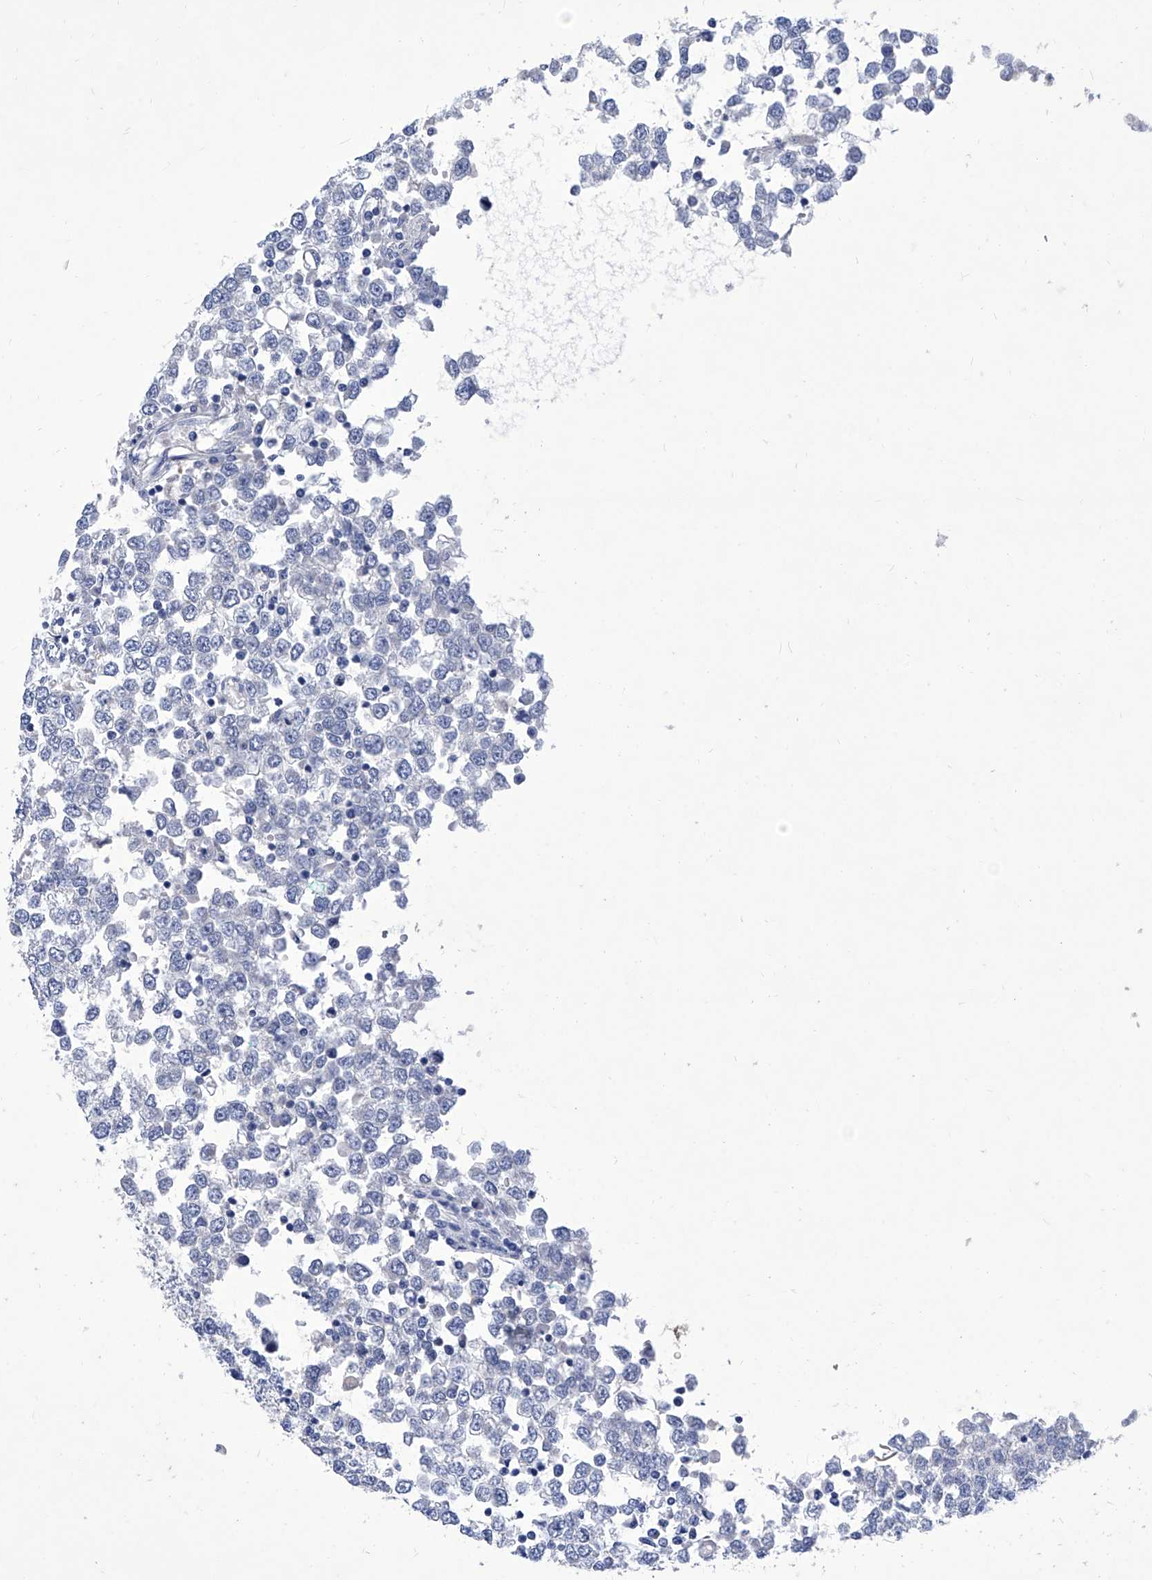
{"staining": {"intensity": "negative", "quantity": "none", "location": "none"}, "tissue": "testis cancer", "cell_type": "Tumor cells", "image_type": "cancer", "snomed": [{"axis": "morphology", "description": "Seminoma, NOS"}, {"axis": "topography", "description": "Testis"}], "caption": "Tumor cells show no significant expression in testis seminoma.", "gene": "IFNL2", "patient": {"sex": "male", "age": 65}}